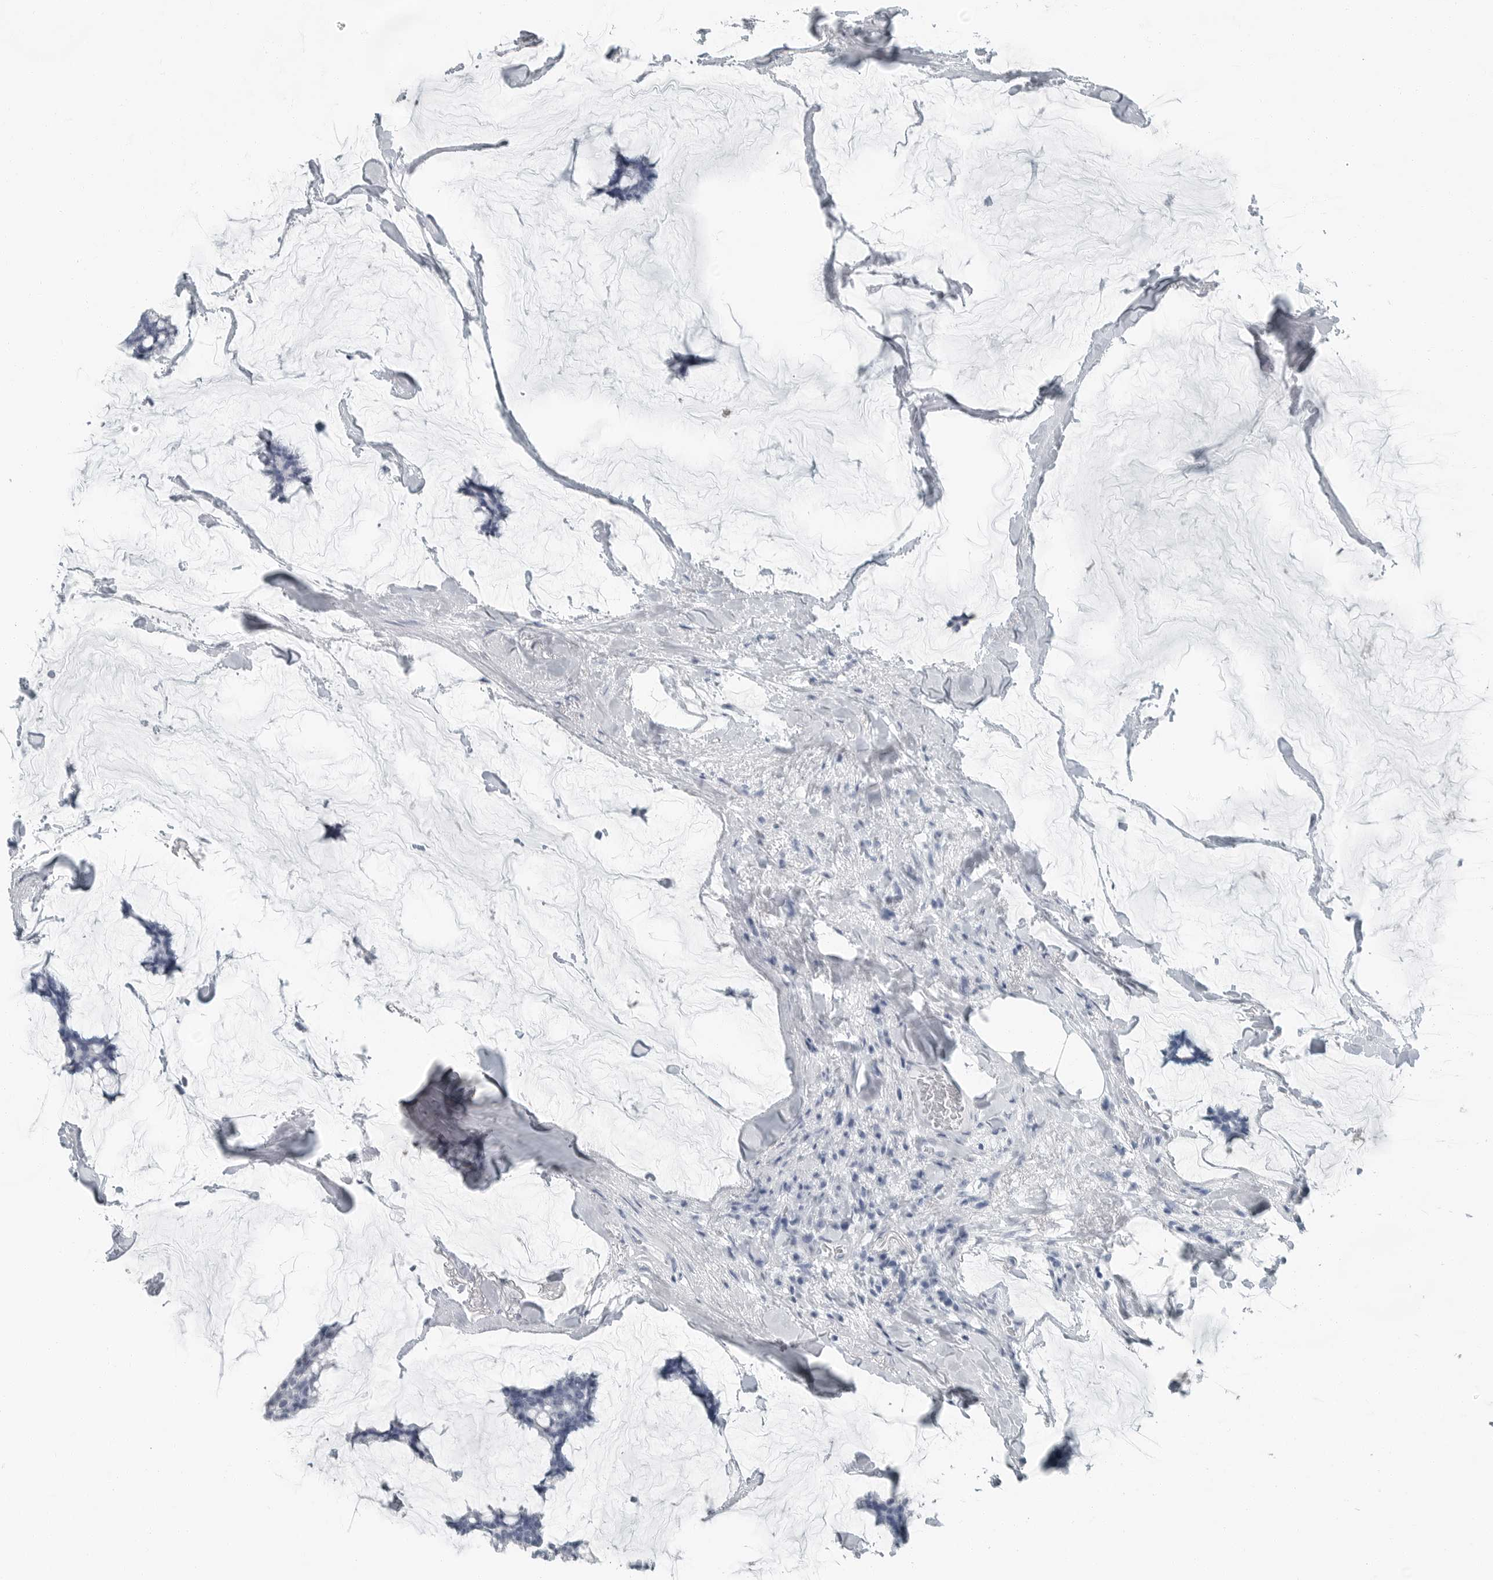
{"staining": {"intensity": "negative", "quantity": "none", "location": "none"}, "tissue": "breast cancer", "cell_type": "Tumor cells", "image_type": "cancer", "snomed": [{"axis": "morphology", "description": "Duct carcinoma"}, {"axis": "topography", "description": "Breast"}], "caption": "This is a photomicrograph of immunohistochemistry (IHC) staining of breast cancer (intraductal carcinoma), which shows no staining in tumor cells.", "gene": "FABP6", "patient": {"sex": "female", "age": 93}}